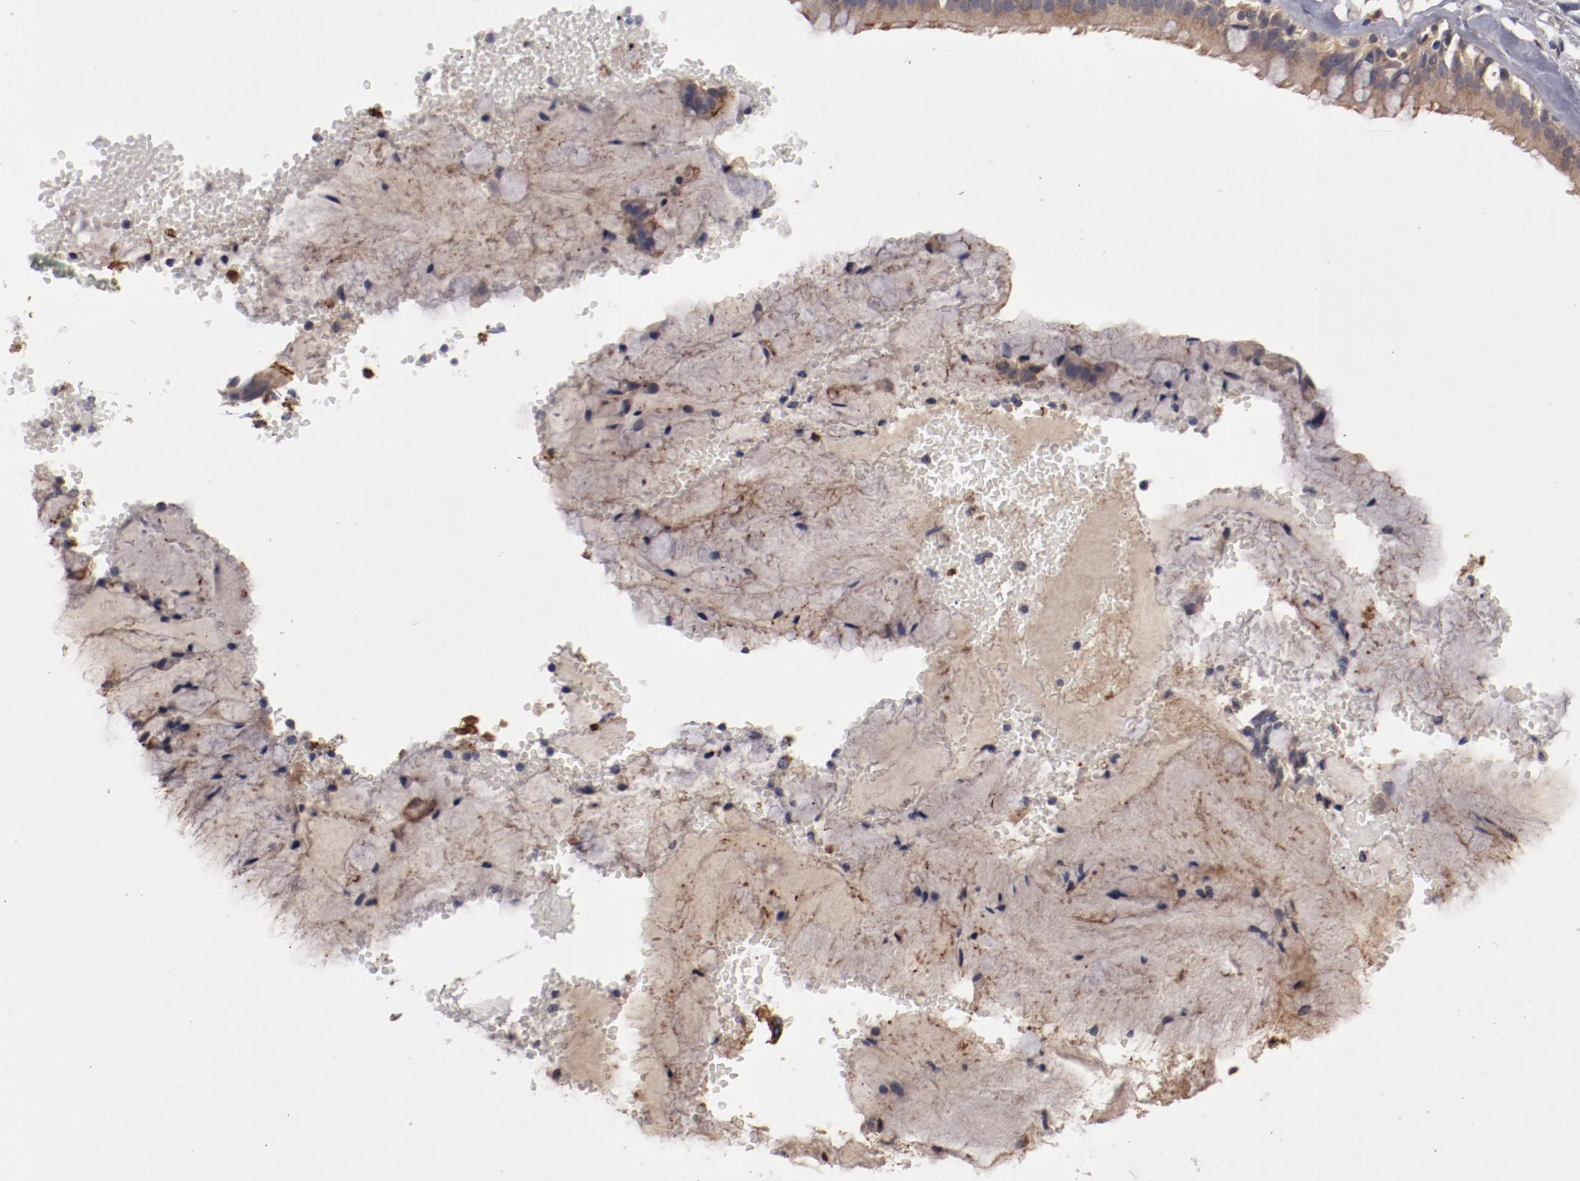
{"staining": {"intensity": "strong", "quantity": ">75%", "location": "cytoplasmic/membranous"}, "tissue": "bronchus", "cell_type": "Respiratory epithelial cells", "image_type": "normal", "snomed": [{"axis": "morphology", "description": "Normal tissue, NOS"}, {"axis": "topography", "description": "Bronchus"}, {"axis": "topography", "description": "Lung"}], "caption": "A brown stain shows strong cytoplasmic/membranous staining of a protein in respiratory epithelial cells of unremarkable human bronchus.", "gene": "LRRC75B", "patient": {"sex": "female", "age": 56}}